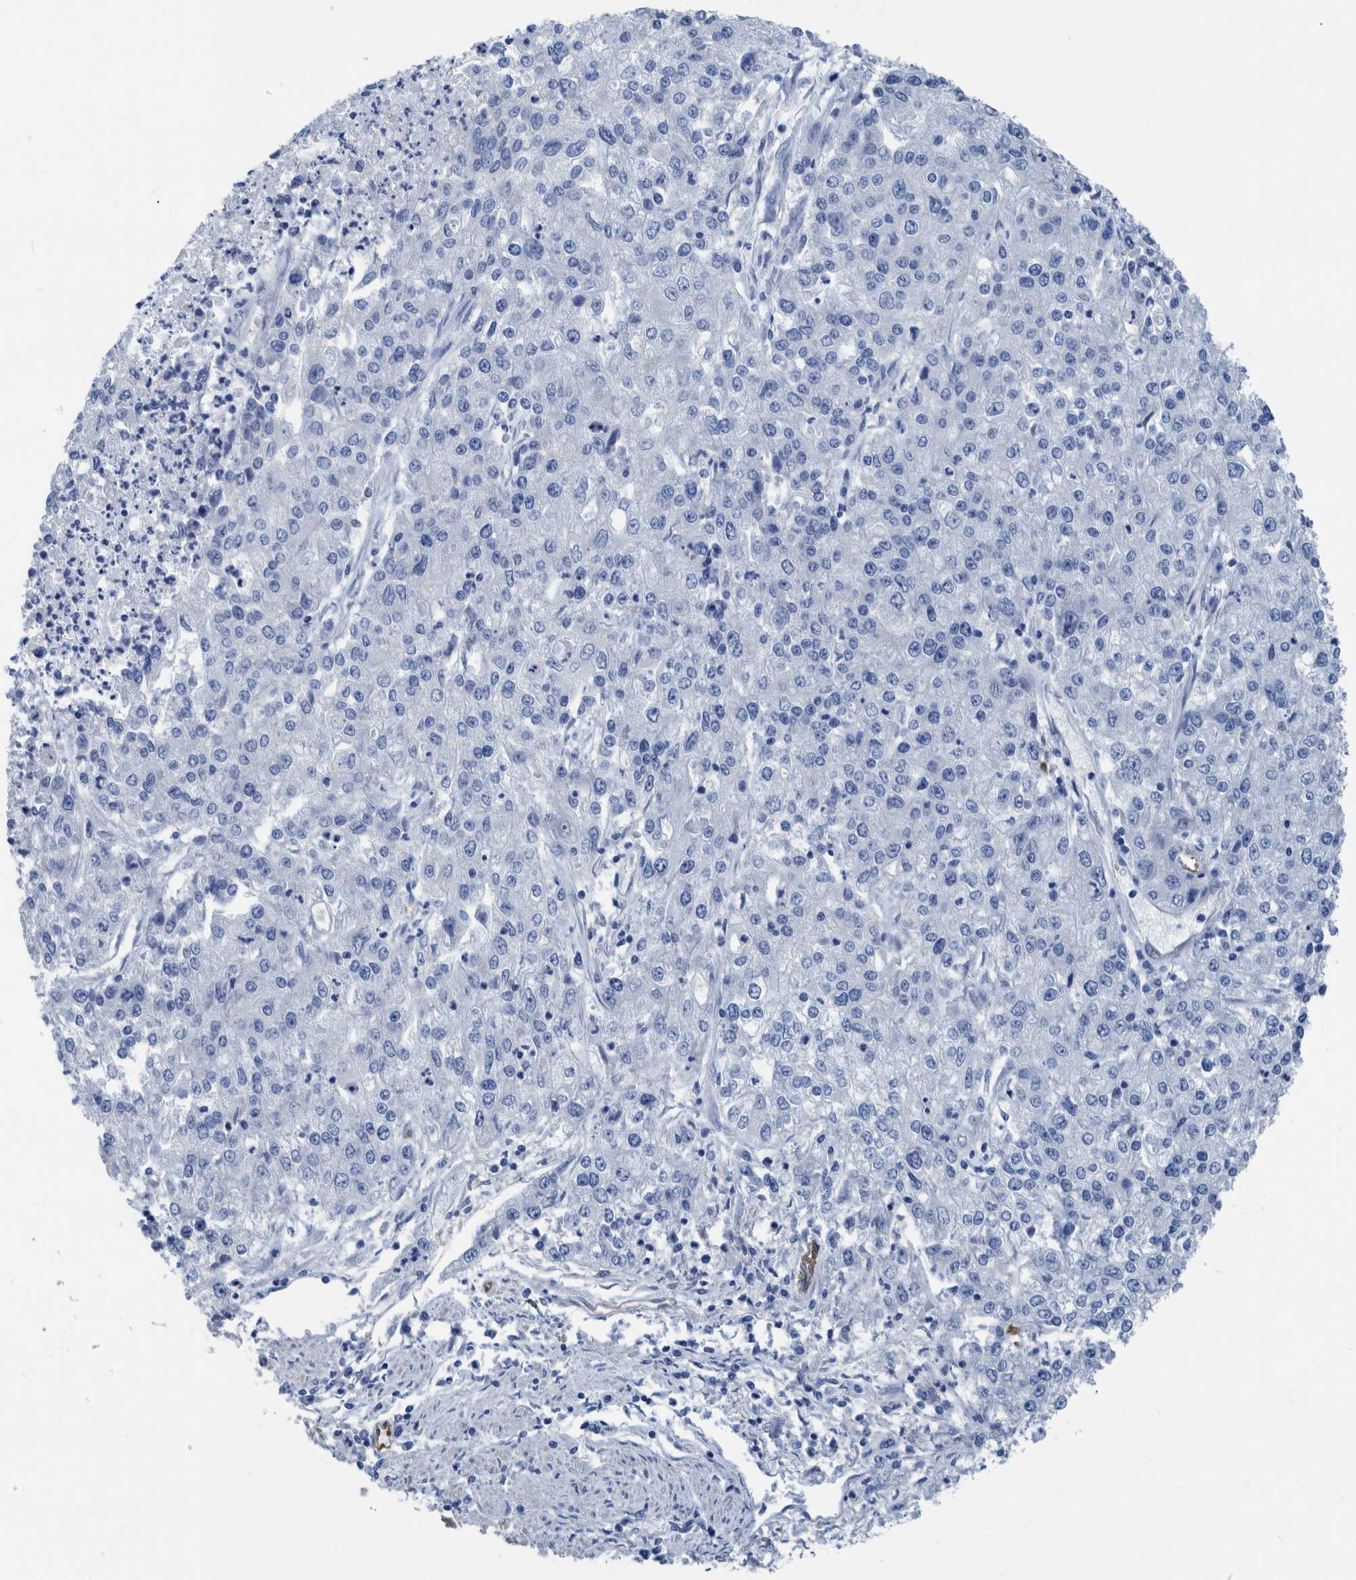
{"staining": {"intensity": "negative", "quantity": "none", "location": "none"}, "tissue": "endometrial cancer", "cell_type": "Tumor cells", "image_type": "cancer", "snomed": [{"axis": "morphology", "description": "Adenocarcinoma, NOS"}, {"axis": "topography", "description": "Endometrium"}], "caption": "Photomicrograph shows no significant protein staining in tumor cells of adenocarcinoma (endometrial).", "gene": "IDO1", "patient": {"sex": "female", "age": 49}}